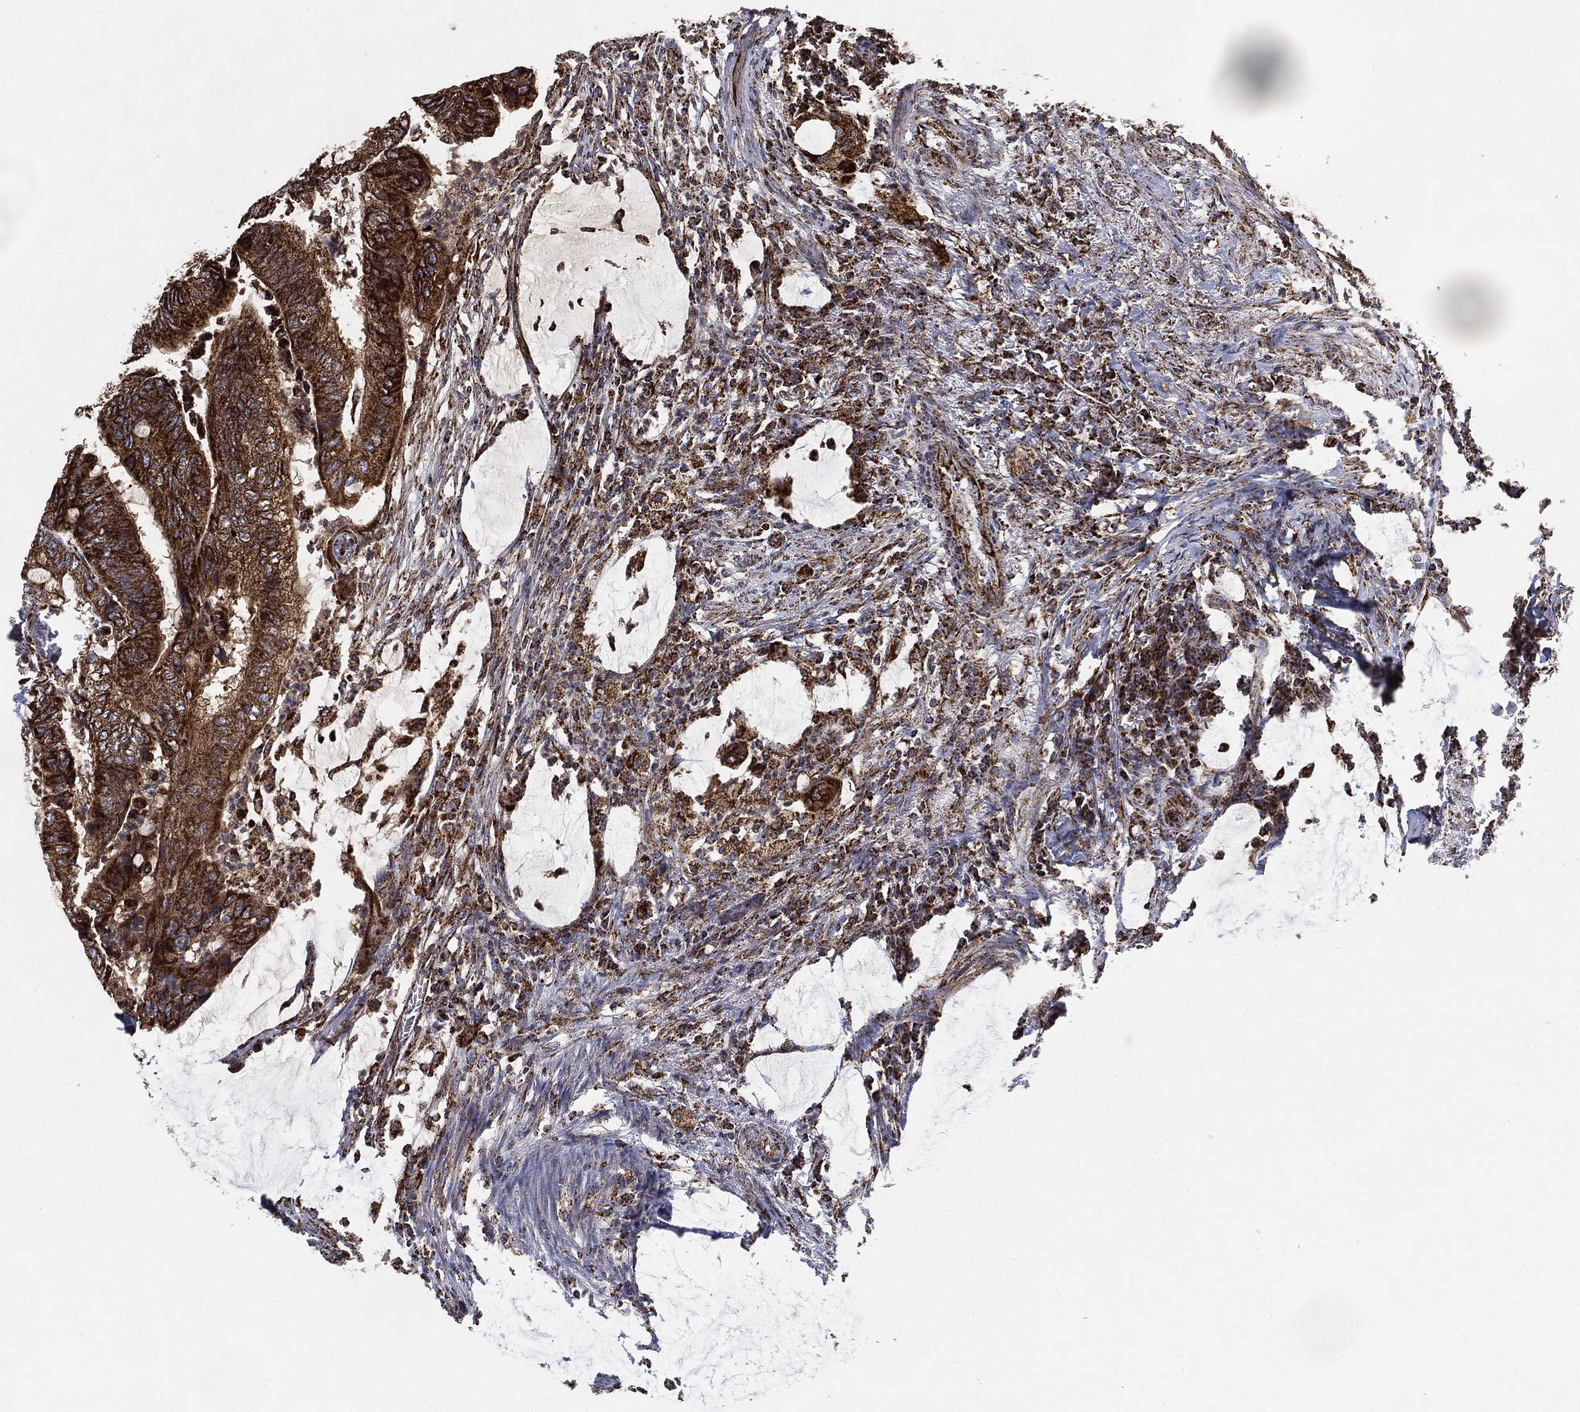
{"staining": {"intensity": "strong", "quantity": ">75%", "location": "cytoplasmic/membranous"}, "tissue": "colorectal cancer", "cell_type": "Tumor cells", "image_type": "cancer", "snomed": [{"axis": "morphology", "description": "Normal tissue, NOS"}, {"axis": "morphology", "description": "Adenocarcinoma, NOS"}, {"axis": "topography", "description": "Rectum"}, {"axis": "topography", "description": "Peripheral nerve tissue"}], "caption": "Protein analysis of adenocarcinoma (colorectal) tissue exhibits strong cytoplasmic/membranous expression in about >75% of tumor cells.", "gene": "SLC38A7", "patient": {"sex": "male", "age": 92}}